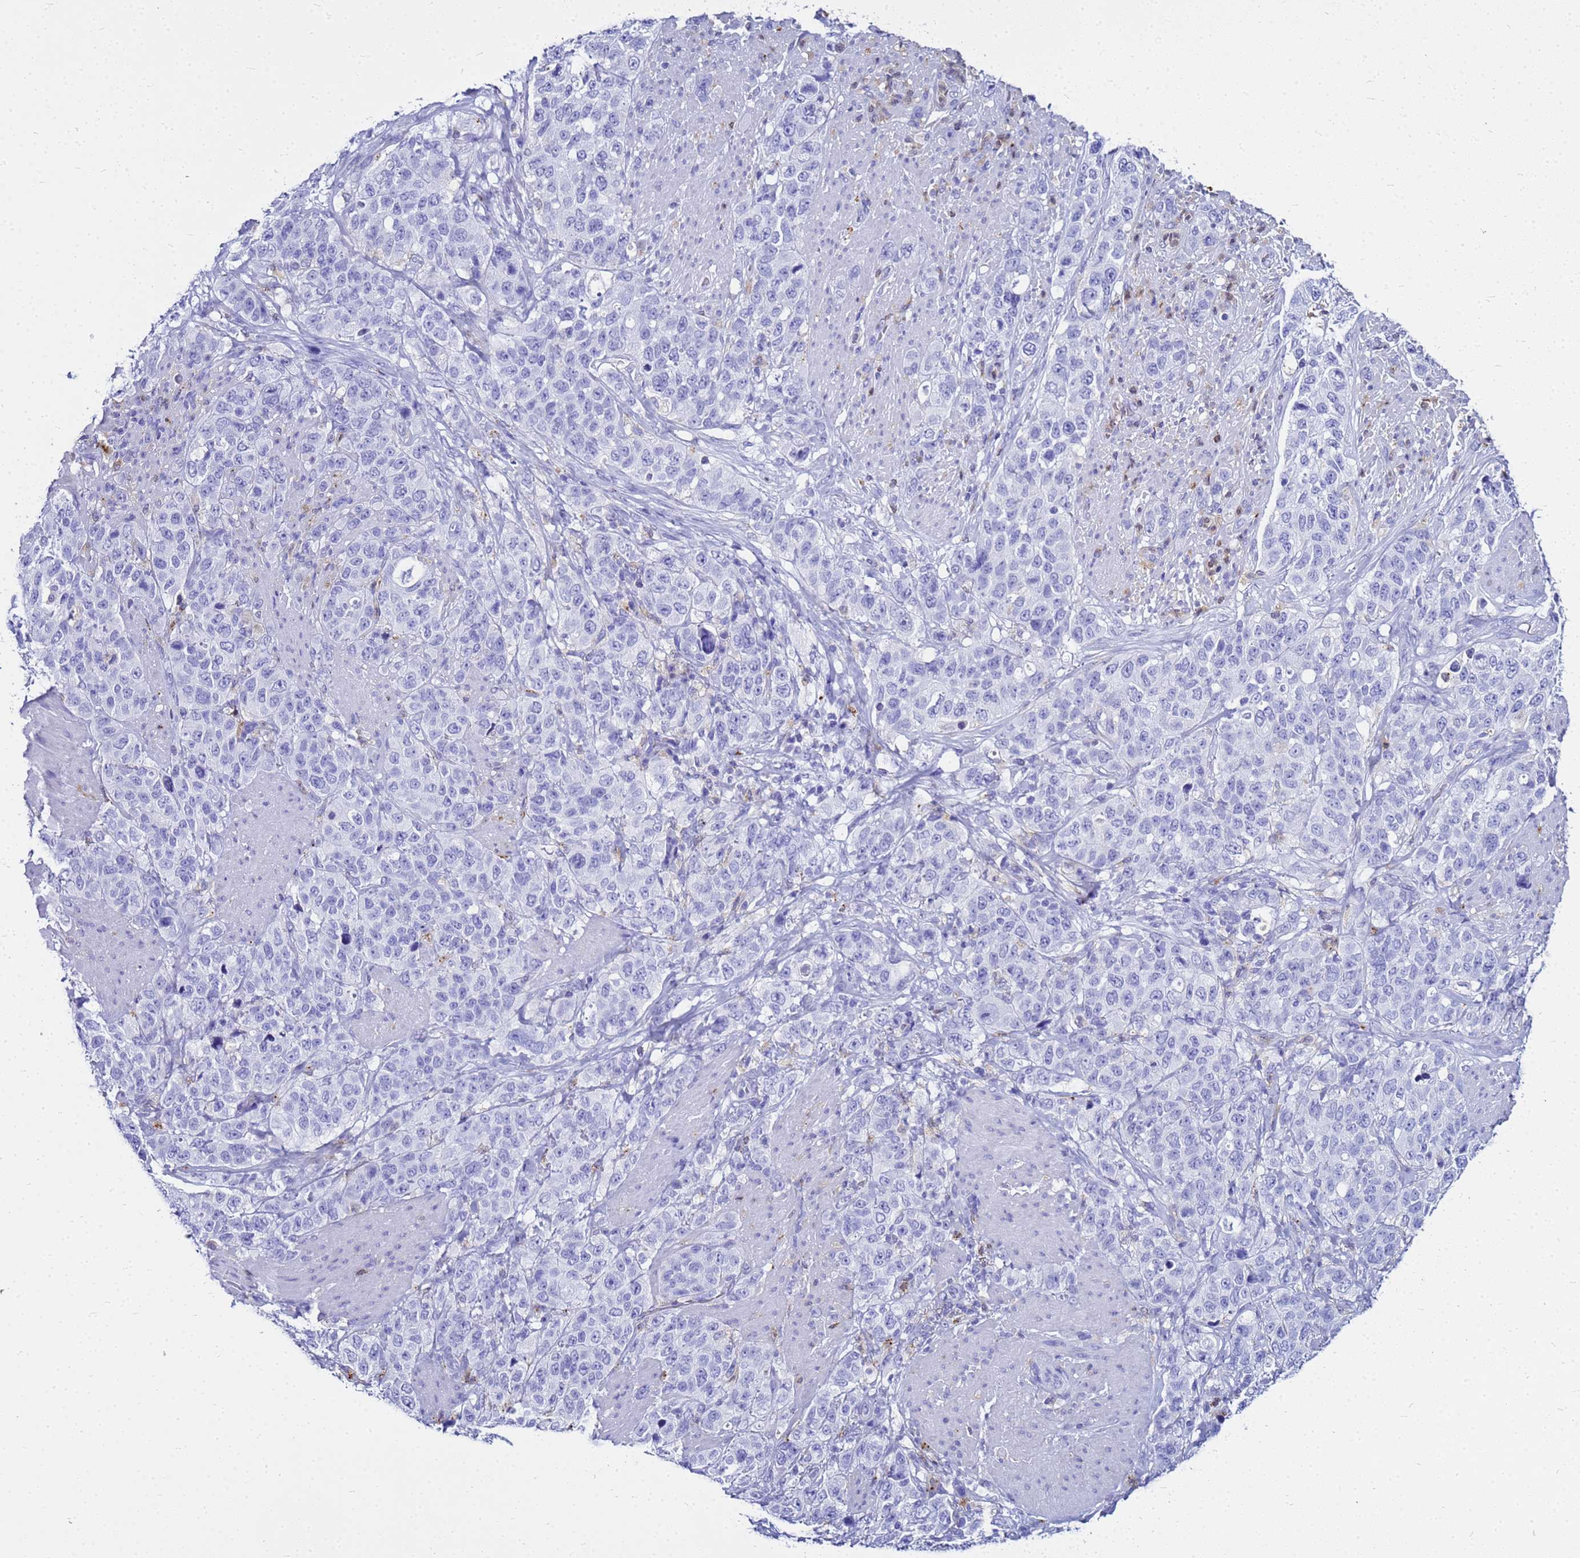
{"staining": {"intensity": "negative", "quantity": "none", "location": "none"}, "tissue": "stomach cancer", "cell_type": "Tumor cells", "image_type": "cancer", "snomed": [{"axis": "morphology", "description": "Adenocarcinoma, NOS"}, {"axis": "topography", "description": "Stomach"}], "caption": "Immunohistochemistry (IHC) histopathology image of neoplastic tissue: stomach cancer stained with DAB demonstrates no significant protein positivity in tumor cells.", "gene": "CSTA", "patient": {"sex": "male", "age": 48}}